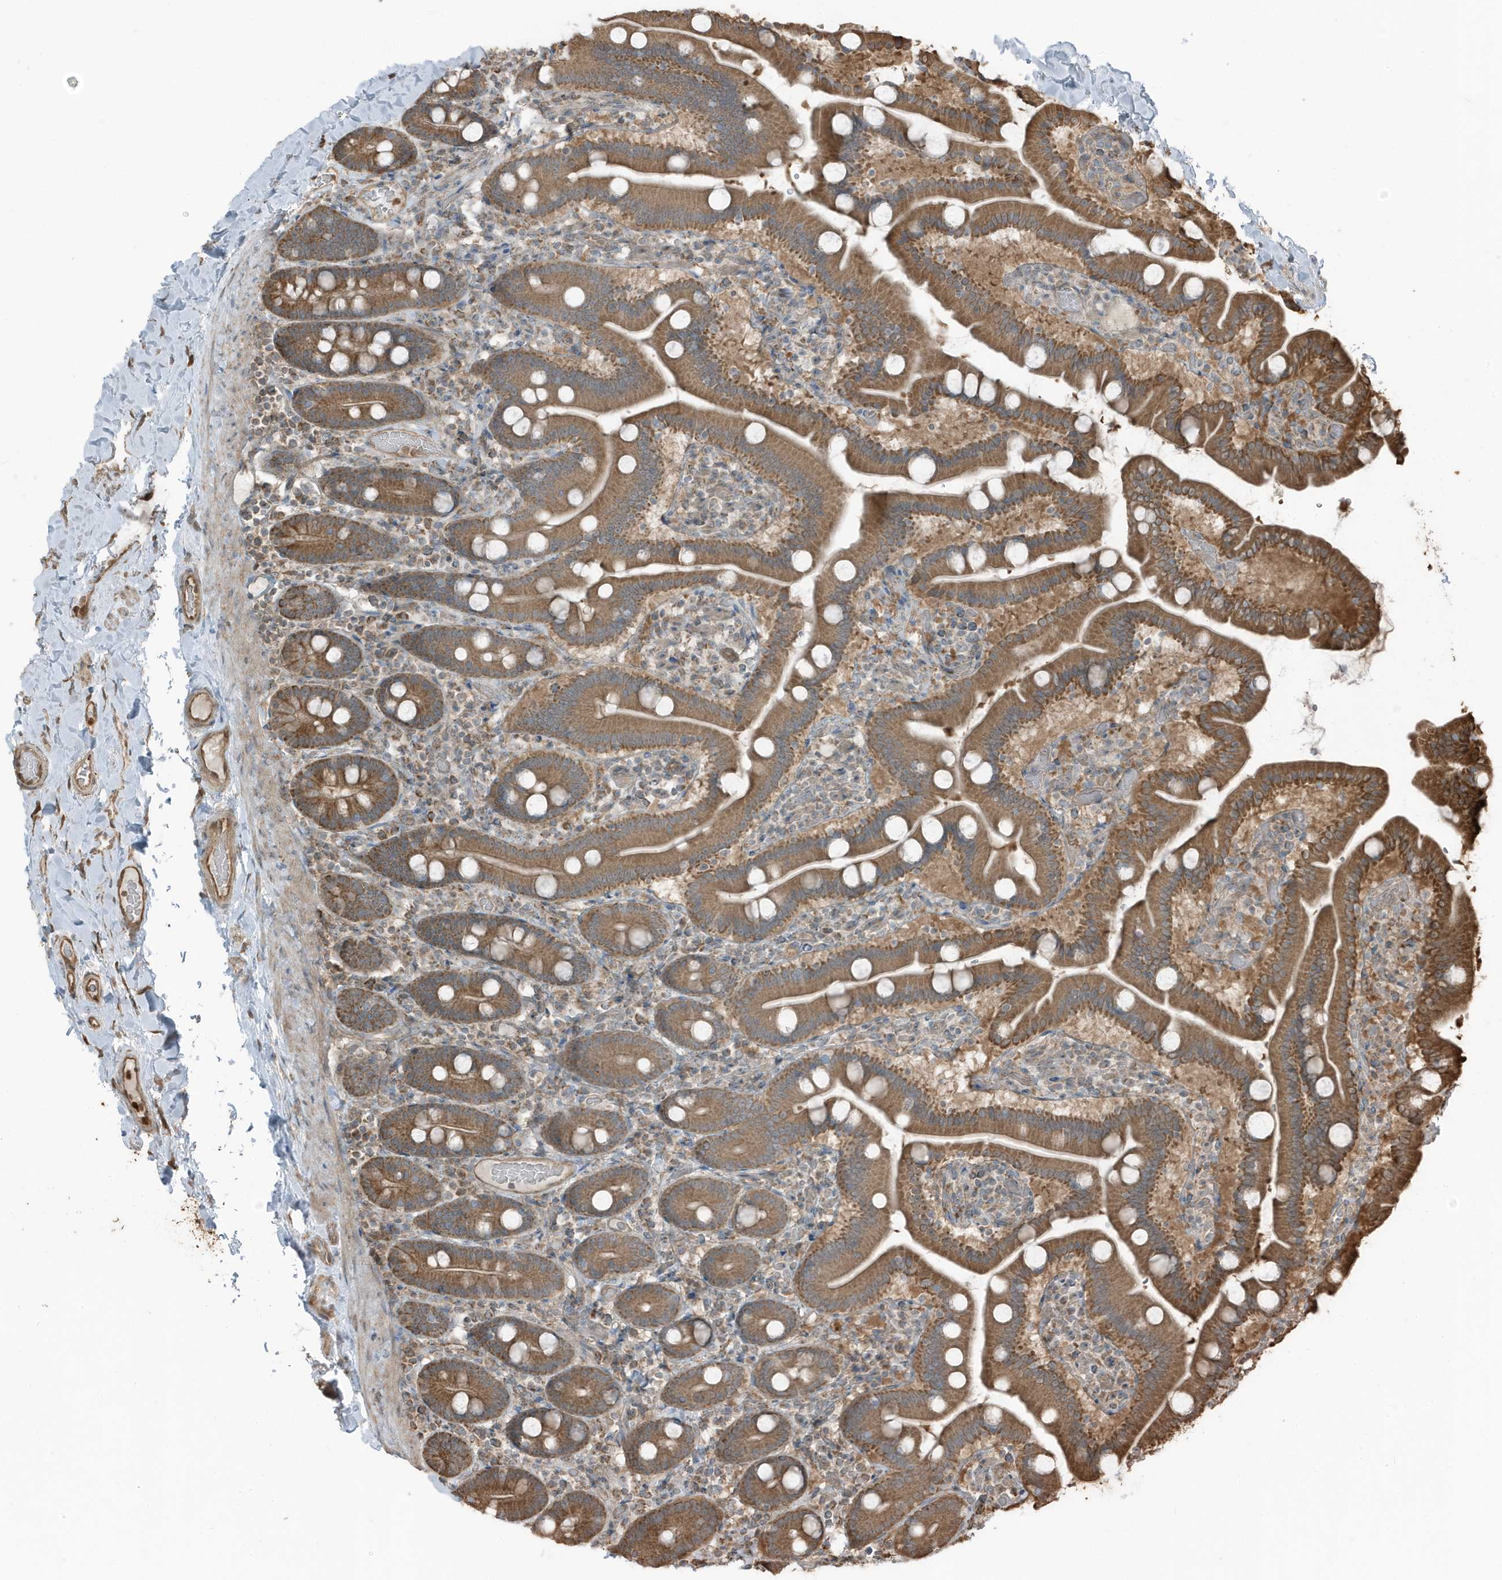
{"staining": {"intensity": "strong", "quantity": ">75%", "location": "cytoplasmic/membranous"}, "tissue": "duodenum", "cell_type": "Glandular cells", "image_type": "normal", "snomed": [{"axis": "morphology", "description": "Normal tissue, NOS"}, {"axis": "topography", "description": "Duodenum"}], "caption": "Immunohistochemical staining of normal human duodenum demonstrates strong cytoplasmic/membranous protein staining in approximately >75% of glandular cells.", "gene": "AZI2", "patient": {"sex": "male", "age": 55}}